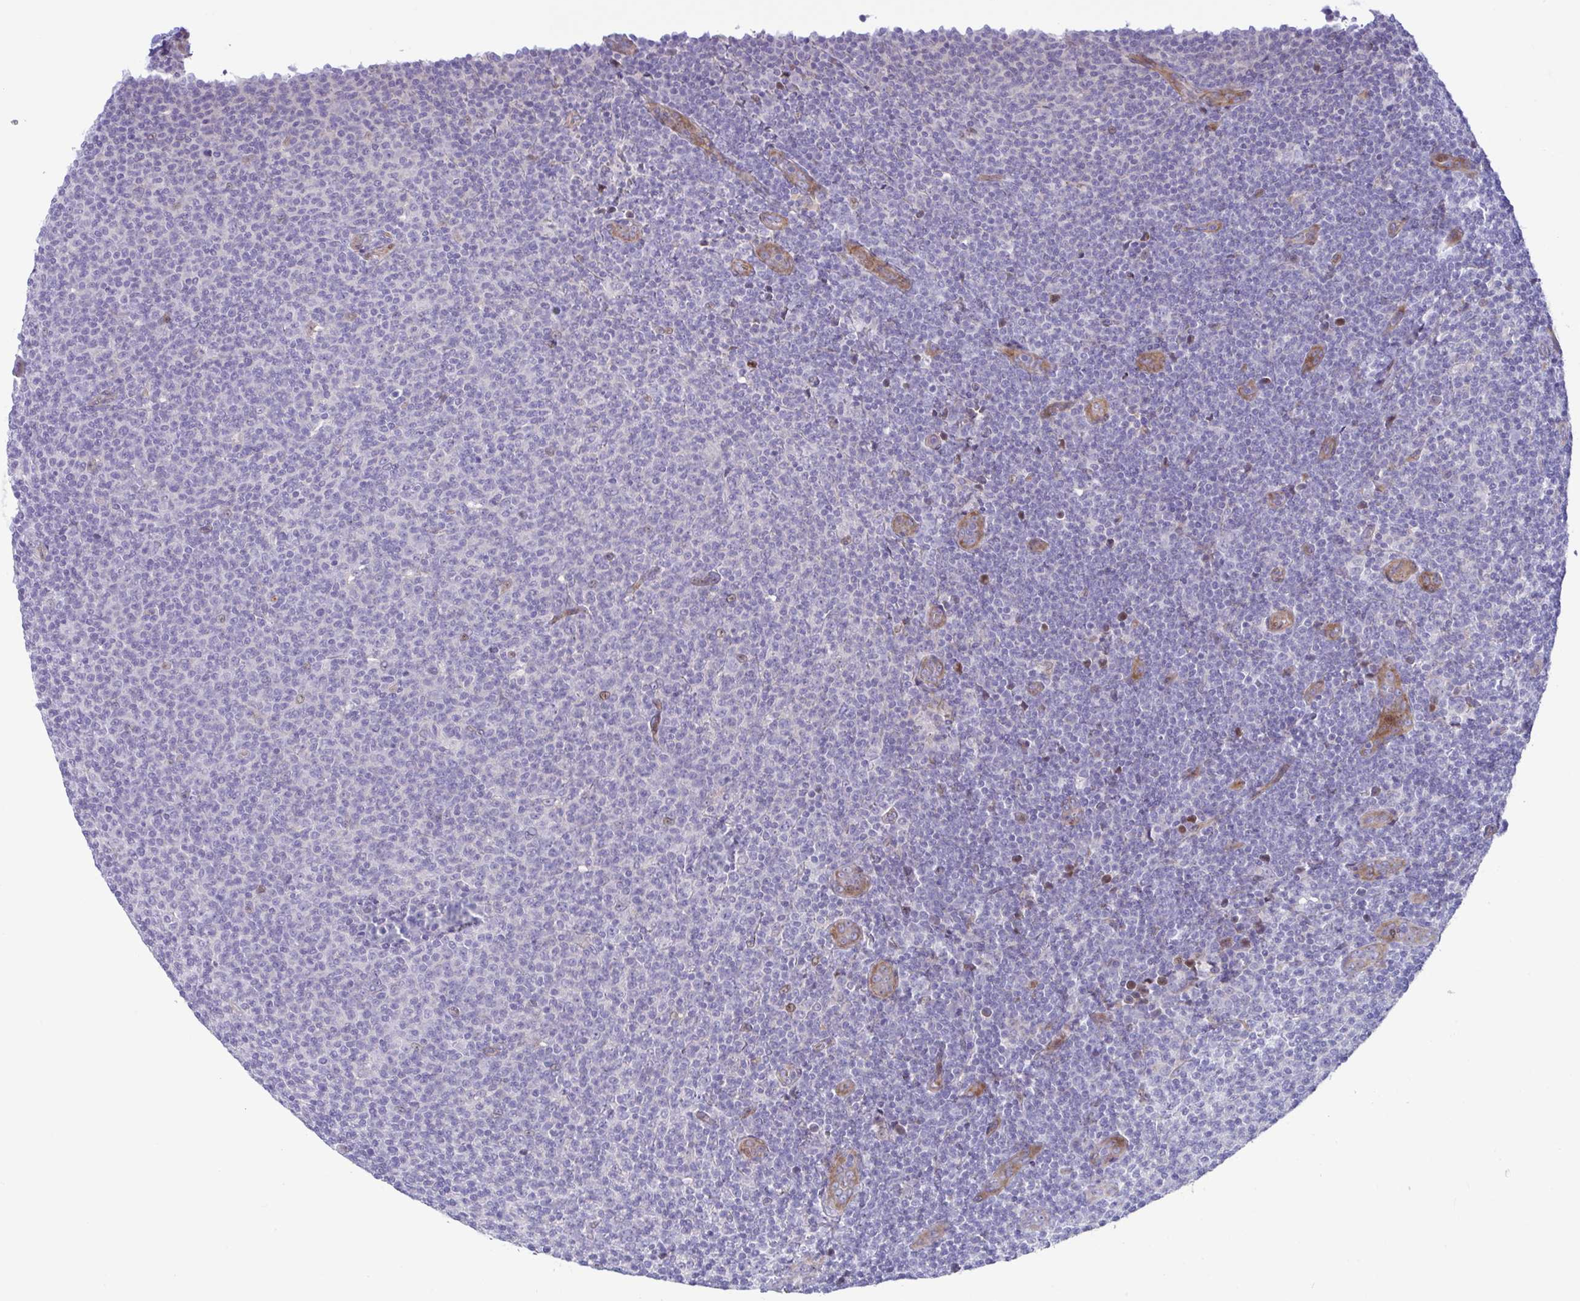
{"staining": {"intensity": "negative", "quantity": "none", "location": "none"}, "tissue": "lymphoma", "cell_type": "Tumor cells", "image_type": "cancer", "snomed": [{"axis": "morphology", "description": "Malignant lymphoma, non-Hodgkin's type, Low grade"}, {"axis": "topography", "description": "Lymph node"}], "caption": "Histopathology image shows no significant protein positivity in tumor cells of low-grade malignant lymphoma, non-Hodgkin's type. (Stains: DAB IHC with hematoxylin counter stain, Microscopy: brightfield microscopy at high magnification).", "gene": "ZNF713", "patient": {"sex": "male", "age": 66}}